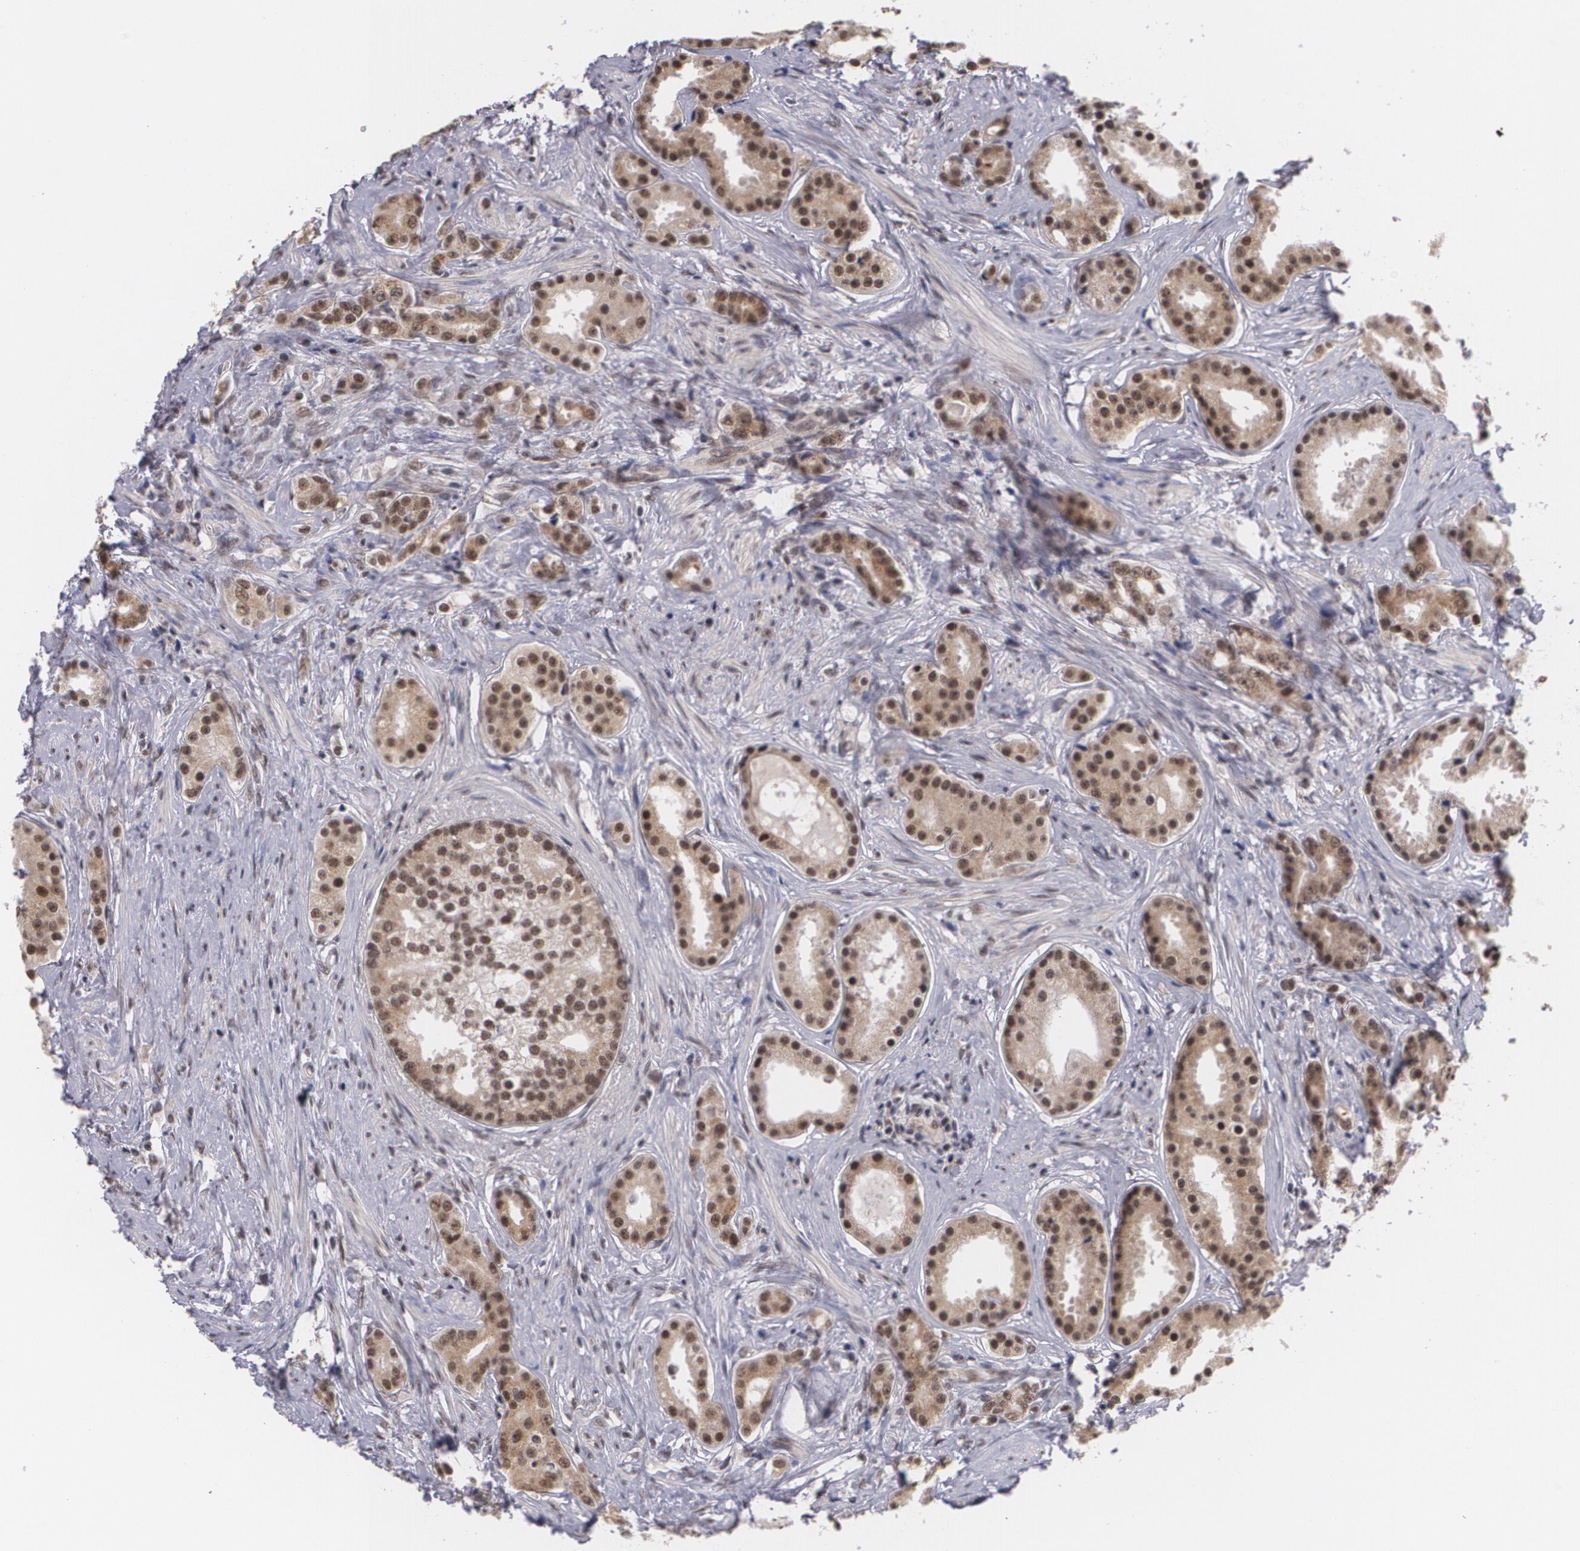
{"staining": {"intensity": "moderate", "quantity": ">75%", "location": "cytoplasmic/membranous,nuclear"}, "tissue": "prostate cancer", "cell_type": "Tumor cells", "image_type": "cancer", "snomed": [{"axis": "morphology", "description": "Adenocarcinoma, Medium grade"}, {"axis": "topography", "description": "Prostate"}], "caption": "Approximately >75% of tumor cells in prostate cancer (medium-grade adenocarcinoma) demonstrate moderate cytoplasmic/membranous and nuclear protein staining as visualized by brown immunohistochemical staining.", "gene": "ALX1", "patient": {"sex": "male", "age": 59}}